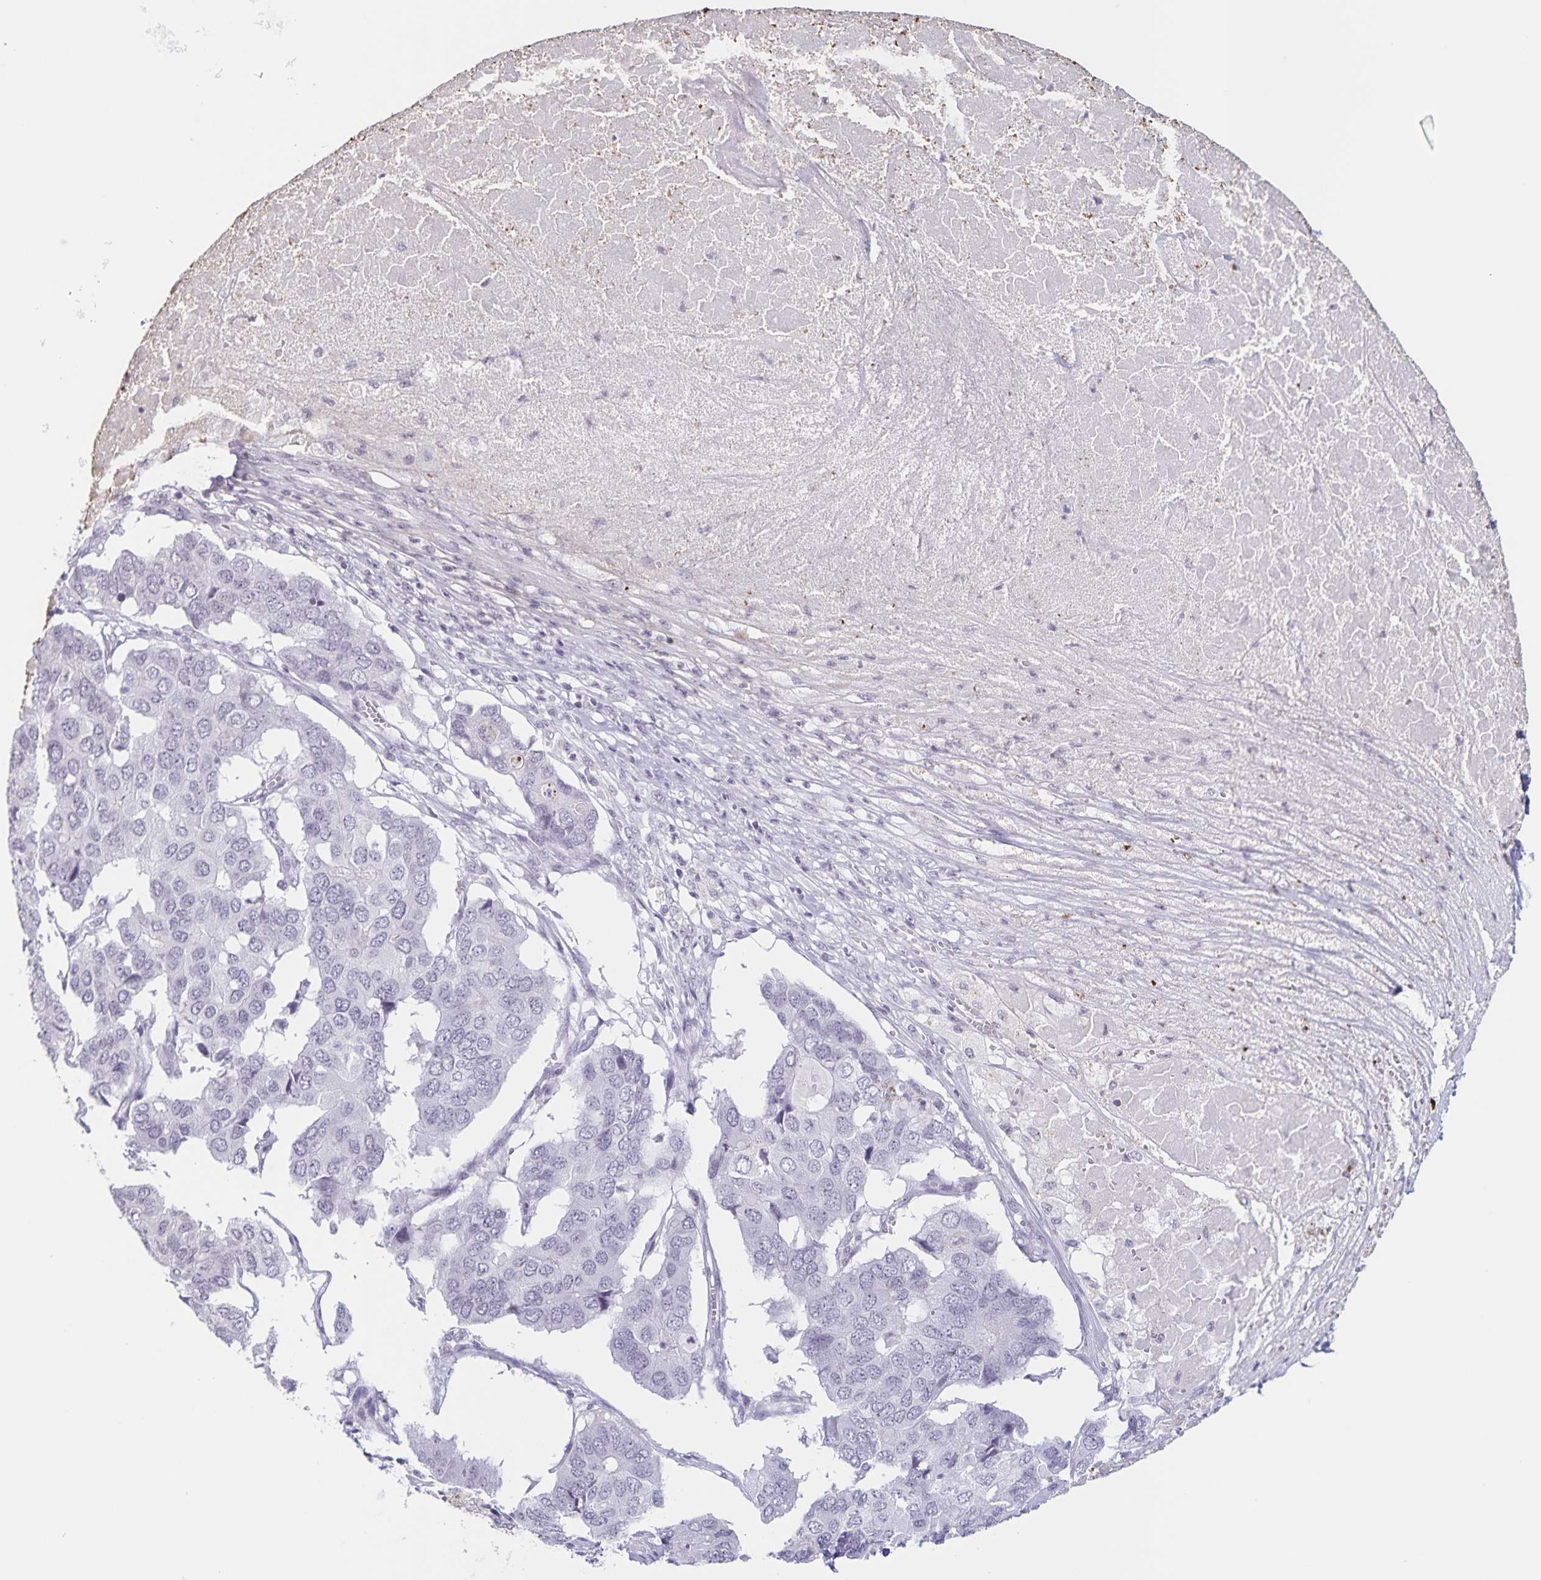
{"staining": {"intensity": "negative", "quantity": "none", "location": "none"}, "tissue": "pancreatic cancer", "cell_type": "Tumor cells", "image_type": "cancer", "snomed": [{"axis": "morphology", "description": "Adenocarcinoma, NOS"}, {"axis": "topography", "description": "Pancreas"}], "caption": "IHC histopathology image of pancreatic cancer stained for a protein (brown), which demonstrates no staining in tumor cells.", "gene": "LCE6A", "patient": {"sex": "male", "age": 50}}